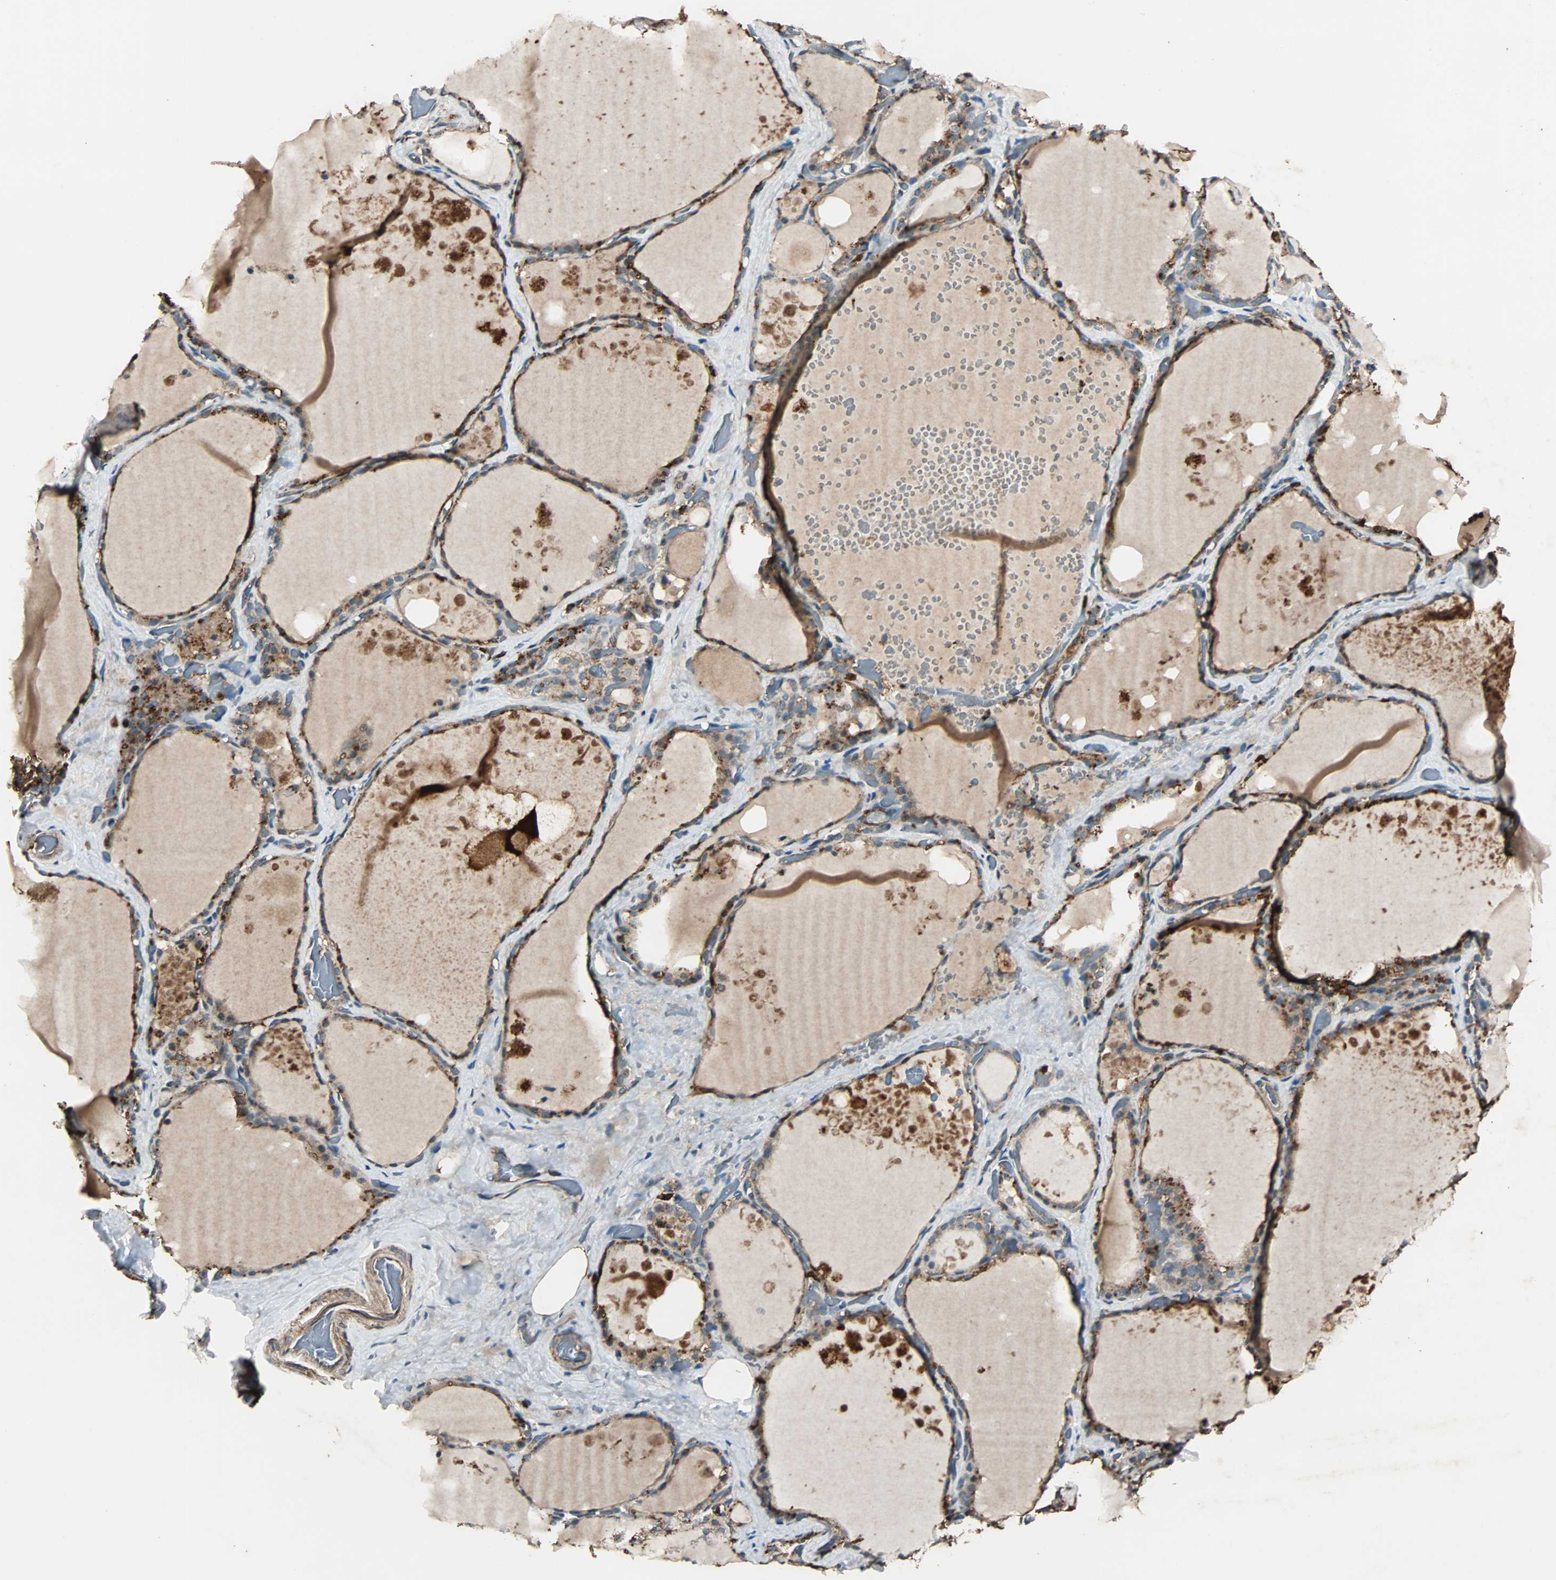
{"staining": {"intensity": "weak", "quantity": ">75%", "location": "cytoplasmic/membranous"}, "tissue": "thyroid gland", "cell_type": "Glandular cells", "image_type": "normal", "snomed": [{"axis": "morphology", "description": "Normal tissue, NOS"}, {"axis": "topography", "description": "Thyroid gland"}], "caption": "IHC of unremarkable human thyroid gland exhibits low levels of weak cytoplasmic/membranous expression in approximately >75% of glandular cells. Using DAB (3,3'-diaminobenzidine) (brown) and hematoxylin (blue) stains, captured at high magnification using brightfield microscopy.", "gene": "GCK", "patient": {"sex": "male", "age": 61}}